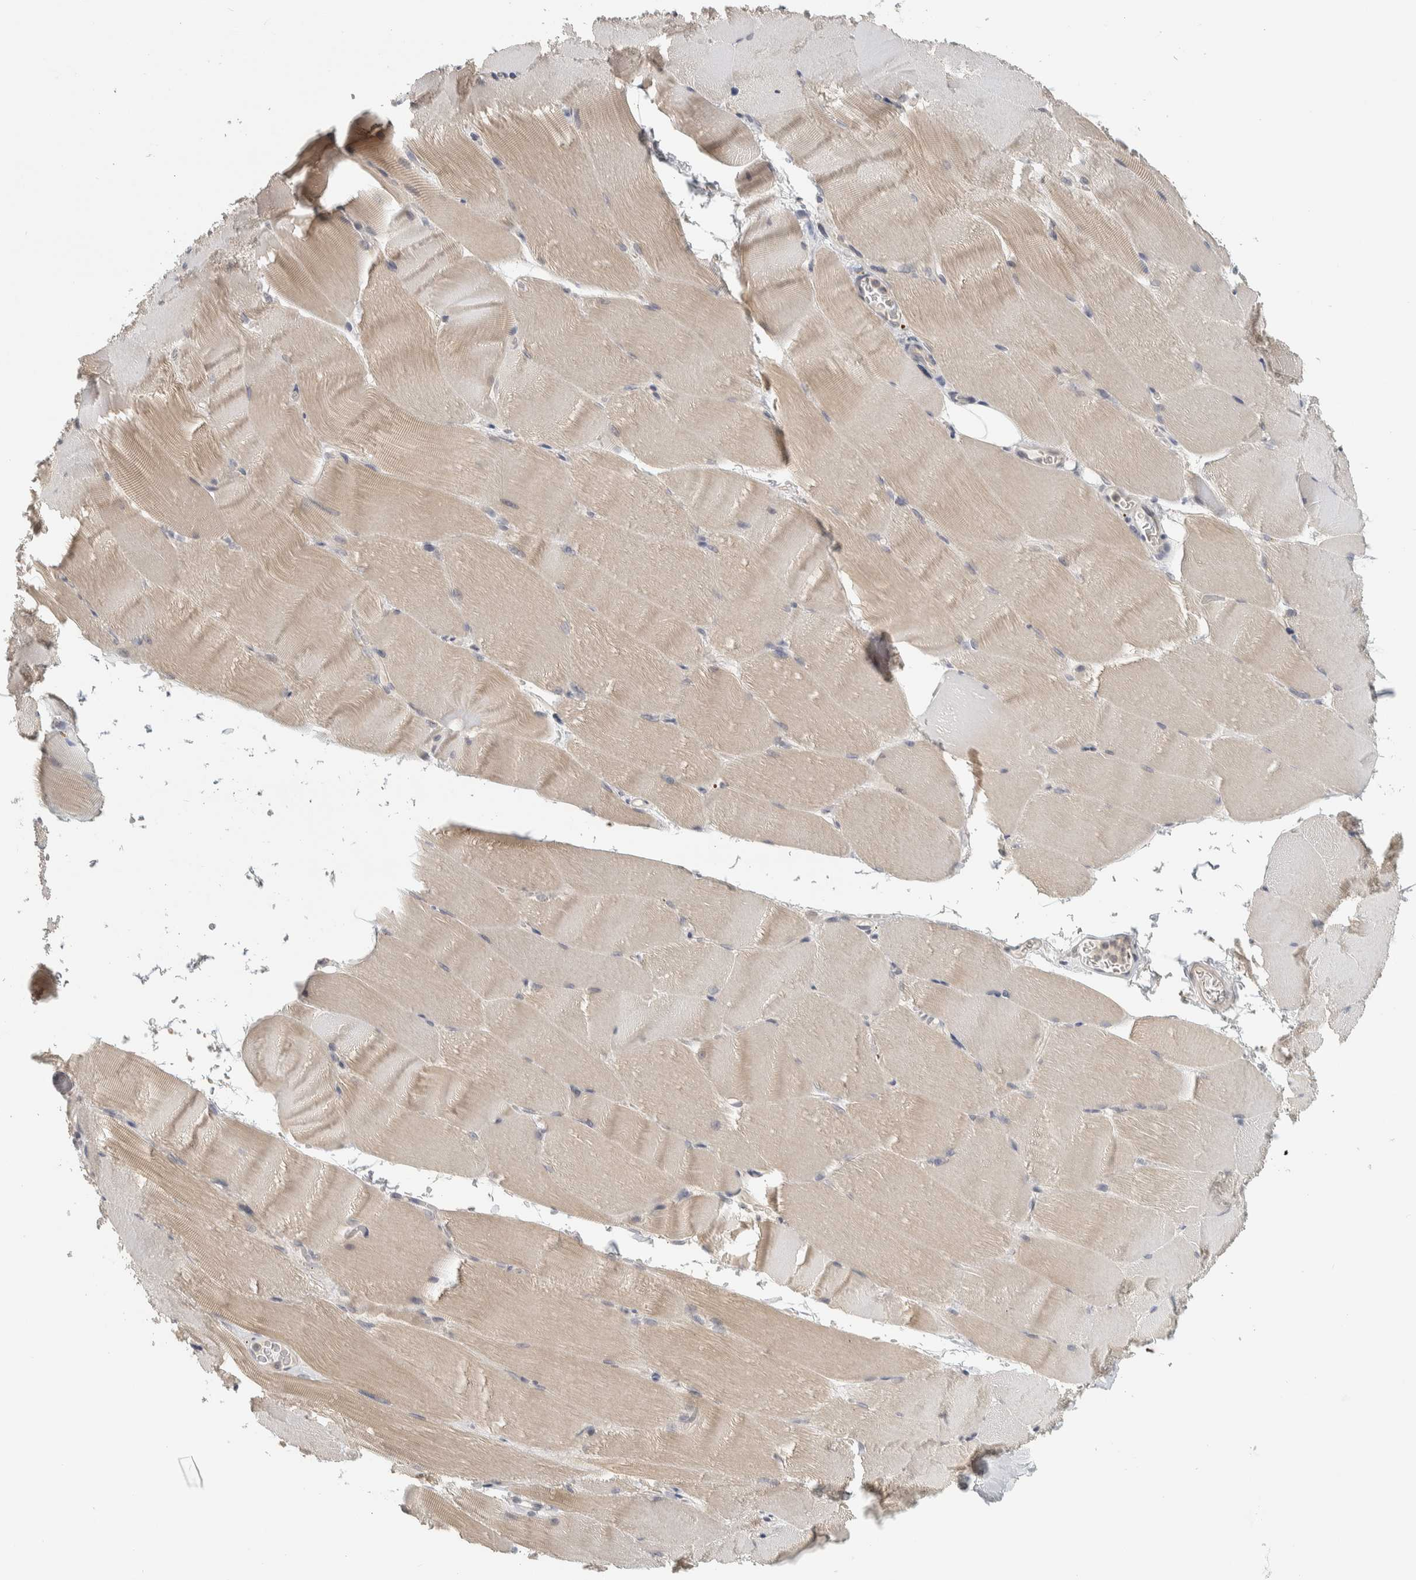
{"staining": {"intensity": "weak", "quantity": "<25%", "location": "cytoplasmic/membranous"}, "tissue": "skeletal muscle", "cell_type": "Myocytes", "image_type": "normal", "snomed": [{"axis": "morphology", "description": "Normal tissue, NOS"}, {"axis": "topography", "description": "Skeletal muscle"}, {"axis": "topography", "description": "Parathyroid gland"}], "caption": "Immunohistochemical staining of benign human skeletal muscle displays no significant staining in myocytes. Brightfield microscopy of immunohistochemistry stained with DAB (brown) and hematoxylin (blue), captured at high magnification.", "gene": "AFP", "patient": {"sex": "female", "age": 37}}